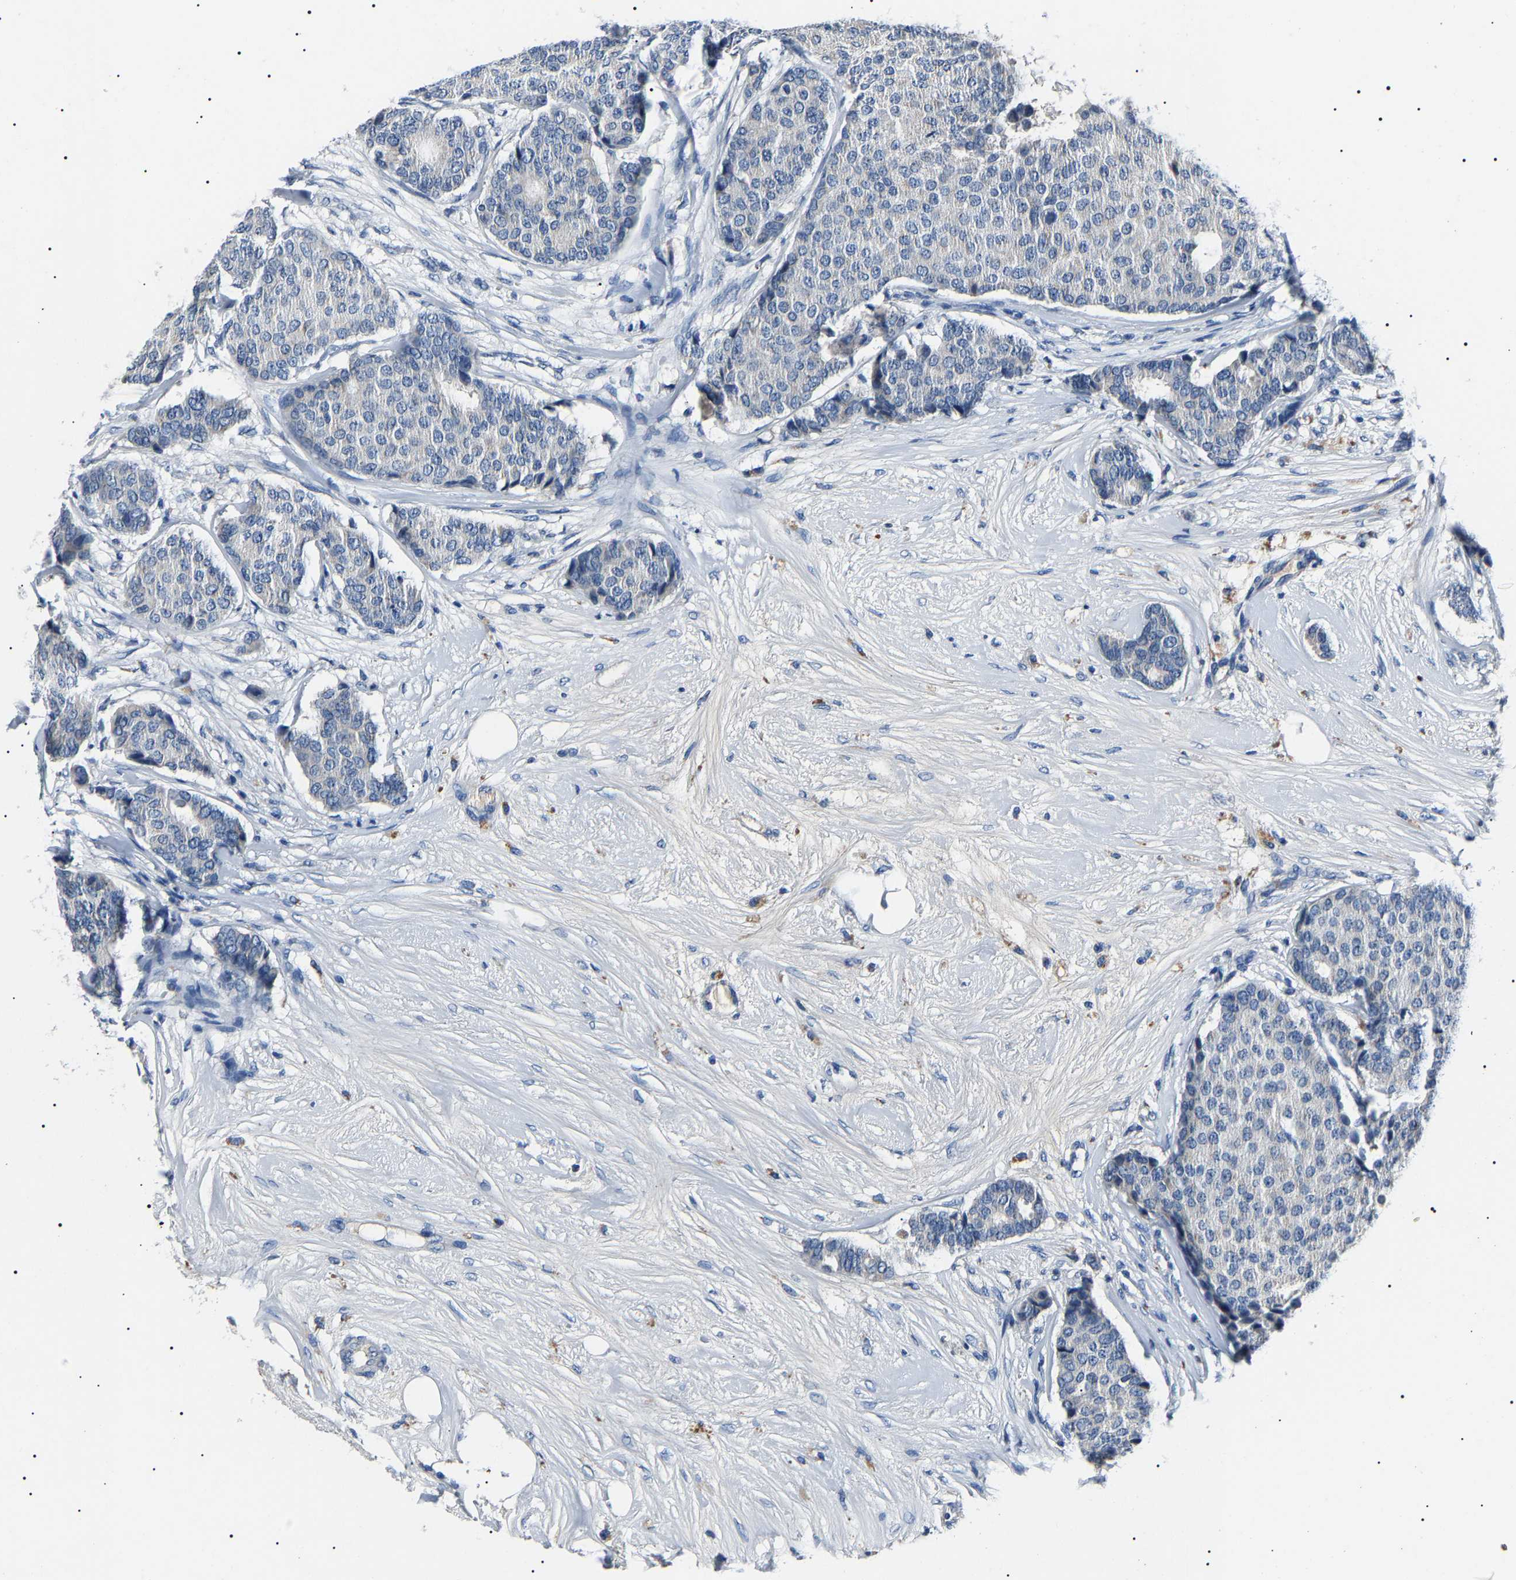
{"staining": {"intensity": "negative", "quantity": "none", "location": "none"}, "tissue": "breast cancer", "cell_type": "Tumor cells", "image_type": "cancer", "snomed": [{"axis": "morphology", "description": "Duct carcinoma"}, {"axis": "topography", "description": "Breast"}], "caption": "Immunohistochemistry (IHC) image of human breast intraductal carcinoma stained for a protein (brown), which demonstrates no expression in tumor cells.", "gene": "KLK15", "patient": {"sex": "female", "age": 75}}